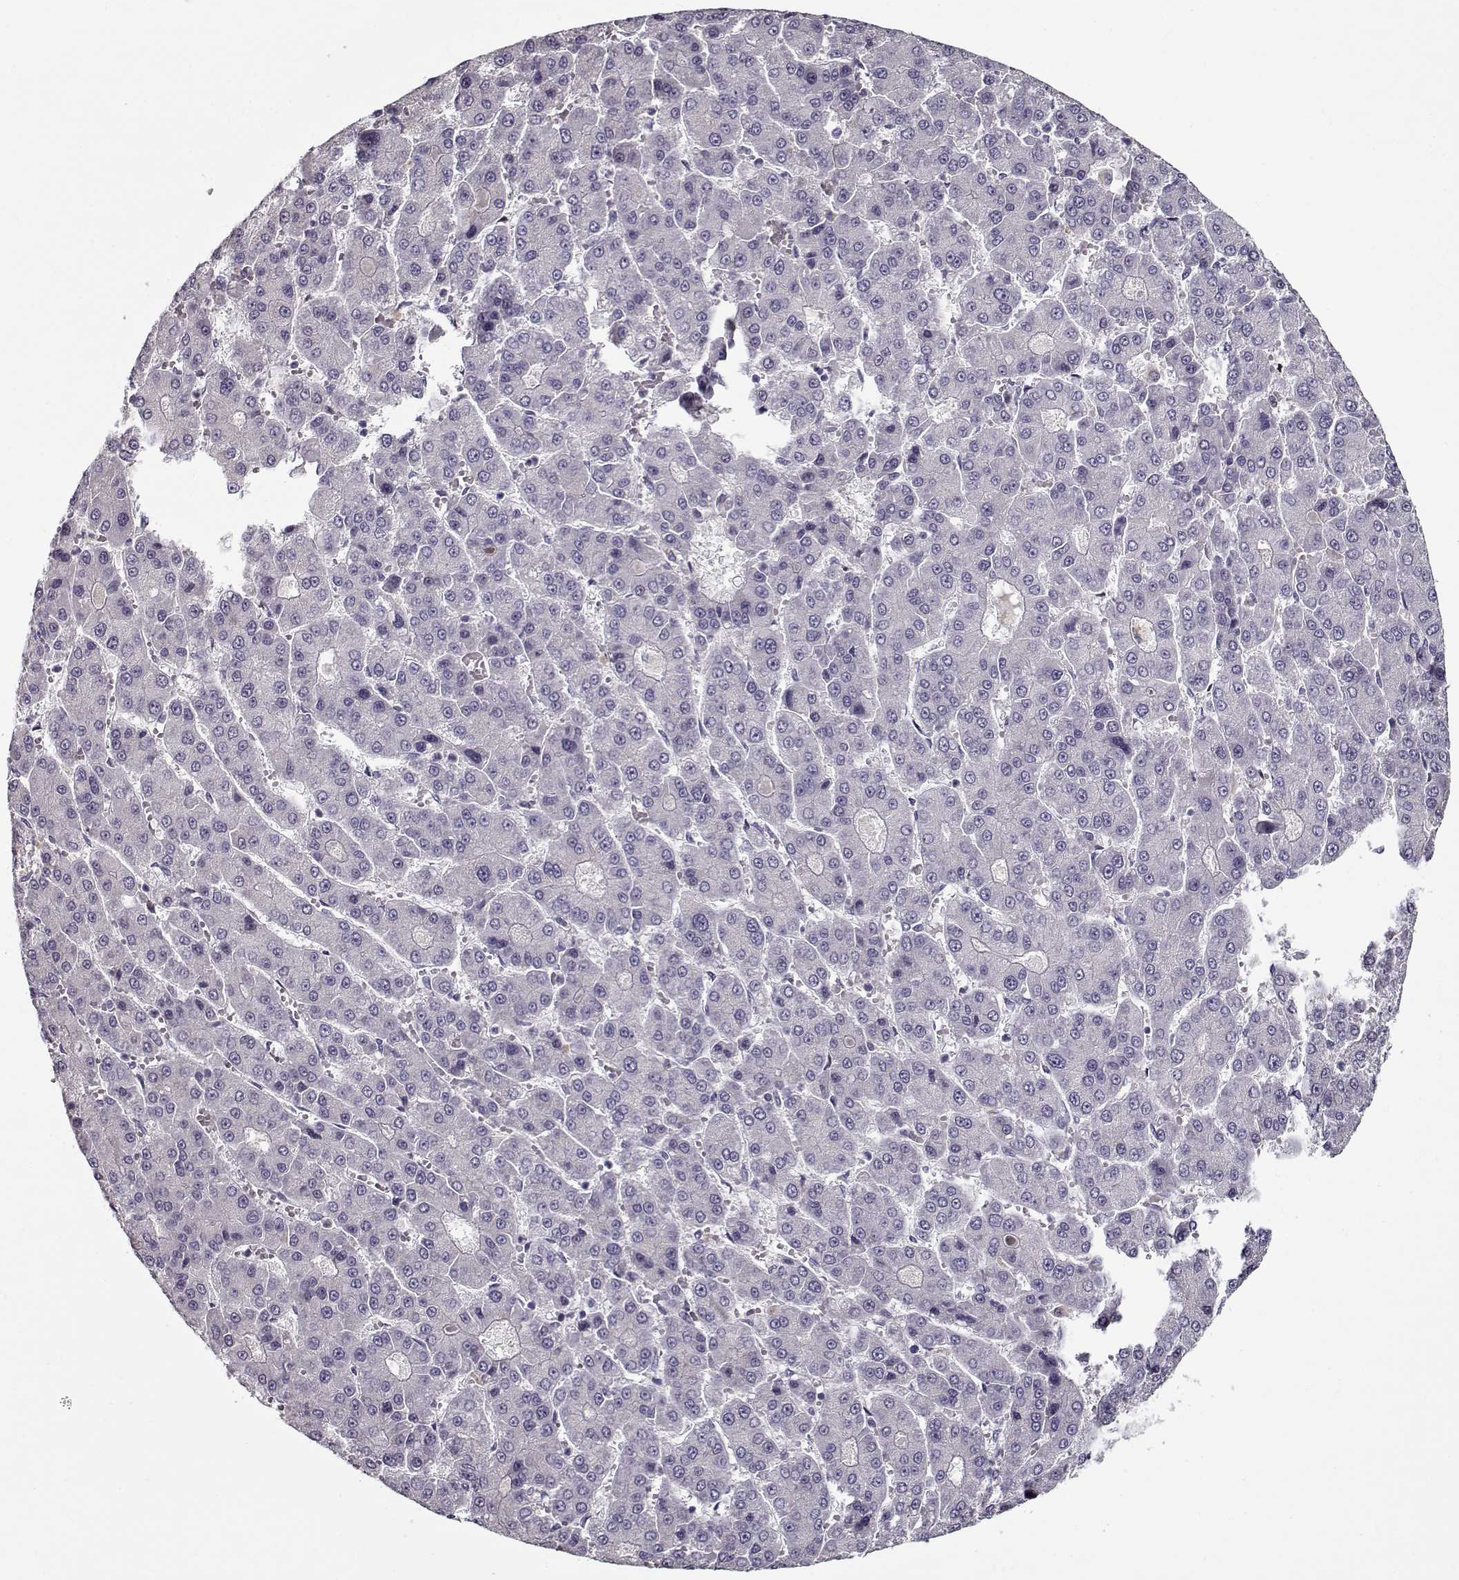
{"staining": {"intensity": "negative", "quantity": "none", "location": "none"}, "tissue": "liver cancer", "cell_type": "Tumor cells", "image_type": "cancer", "snomed": [{"axis": "morphology", "description": "Carcinoma, Hepatocellular, NOS"}, {"axis": "topography", "description": "Liver"}], "caption": "Hepatocellular carcinoma (liver) stained for a protein using immunohistochemistry (IHC) displays no staining tumor cells.", "gene": "PRMT8", "patient": {"sex": "male", "age": 70}}